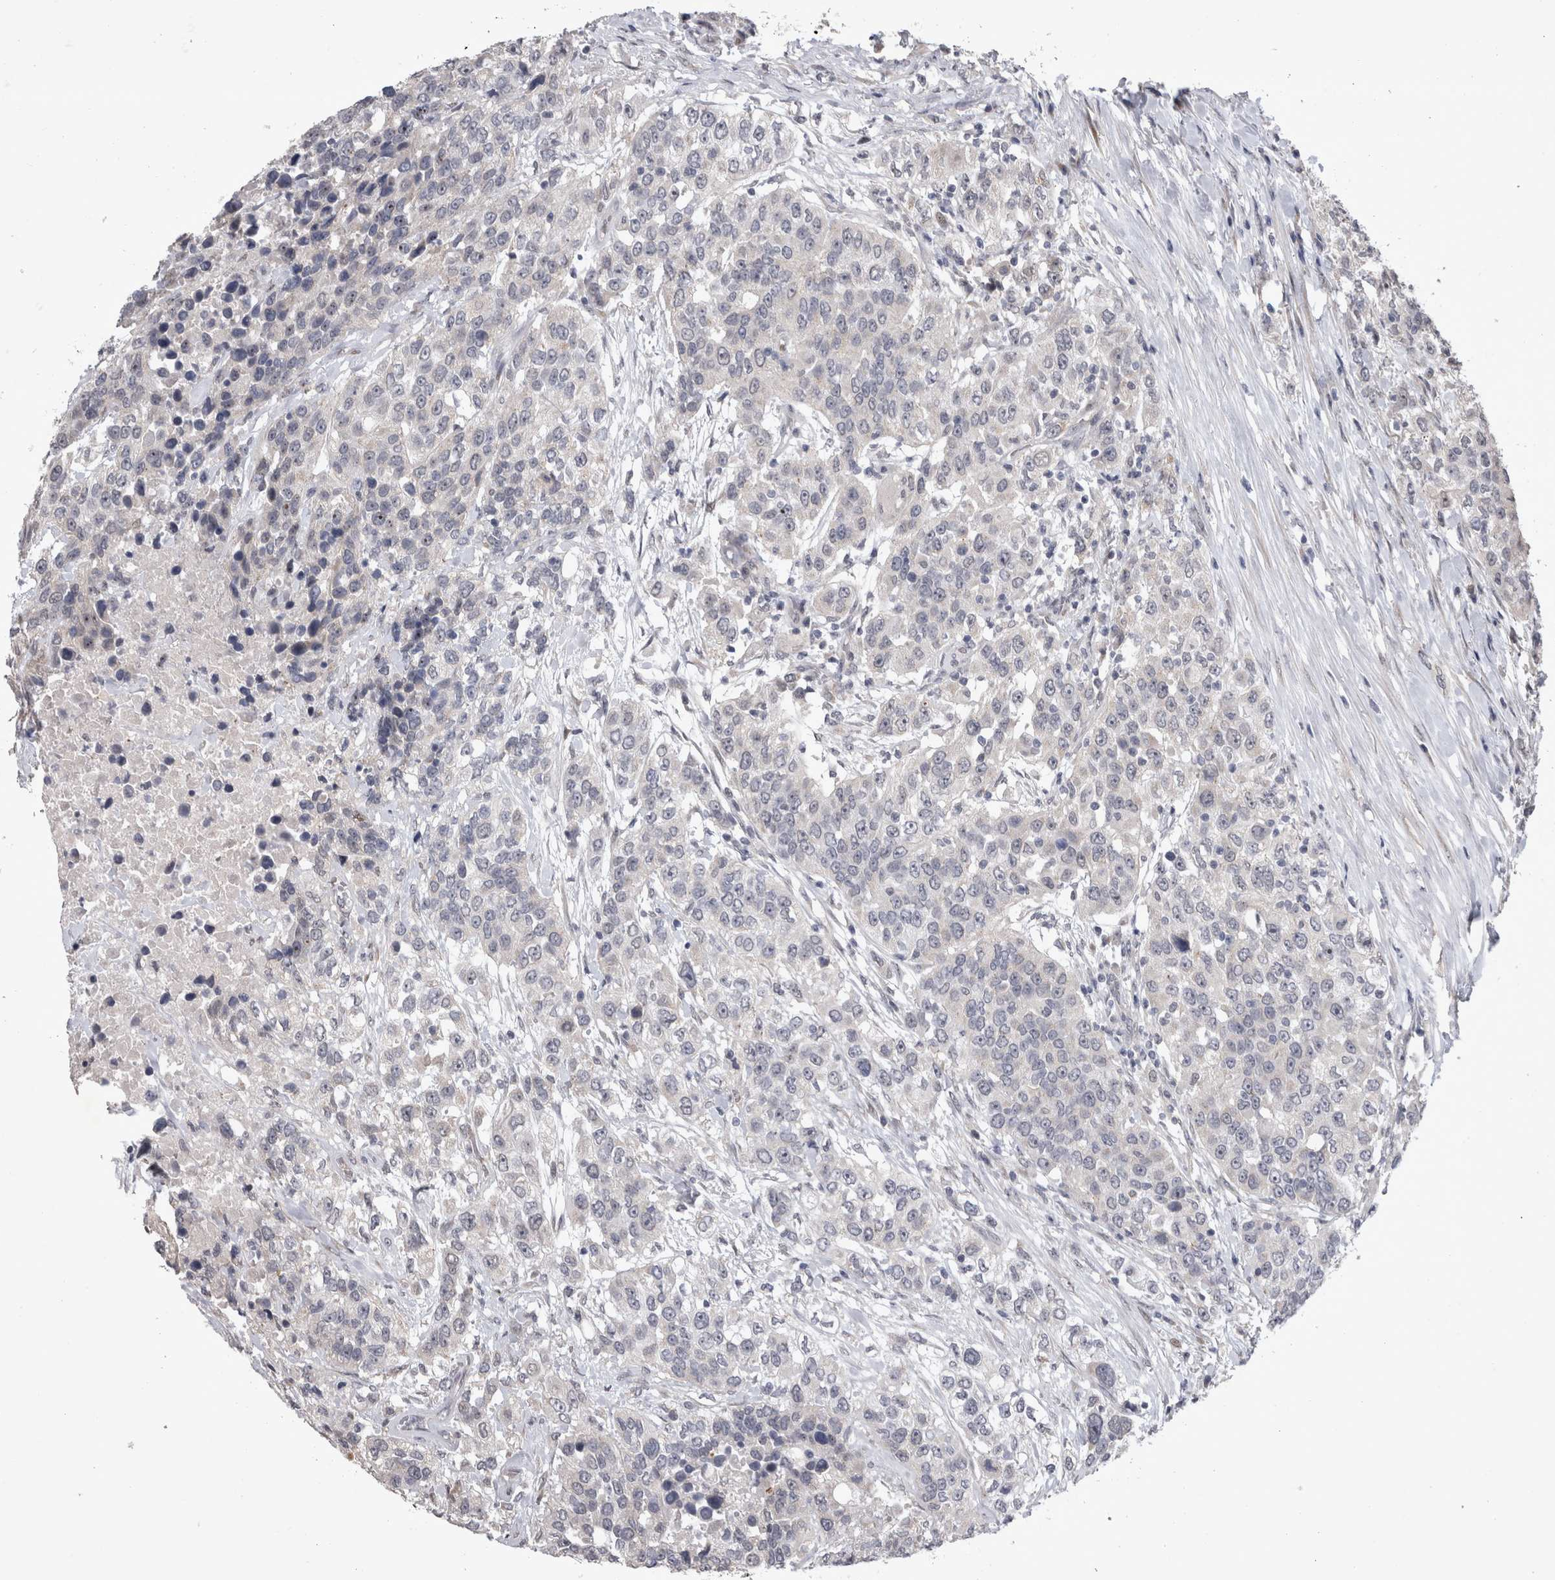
{"staining": {"intensity": "negative", "quantity": "none", "location": "none"}, "tissue": "urothelial cancer", "cell_type": "Tumor cells", "image_type": "cancer", "snomed": [{"axis": "morphology", "description": "Urothelial carcinoma, High grade"}, {"axis": "topography", "description": "Urinary bladder"}], "caption": "The photomicrograph shows no staining of tumor cells in urothelial cancer.", "gene": "IFI44", "patient": {"sex": "female", "age": 80}}